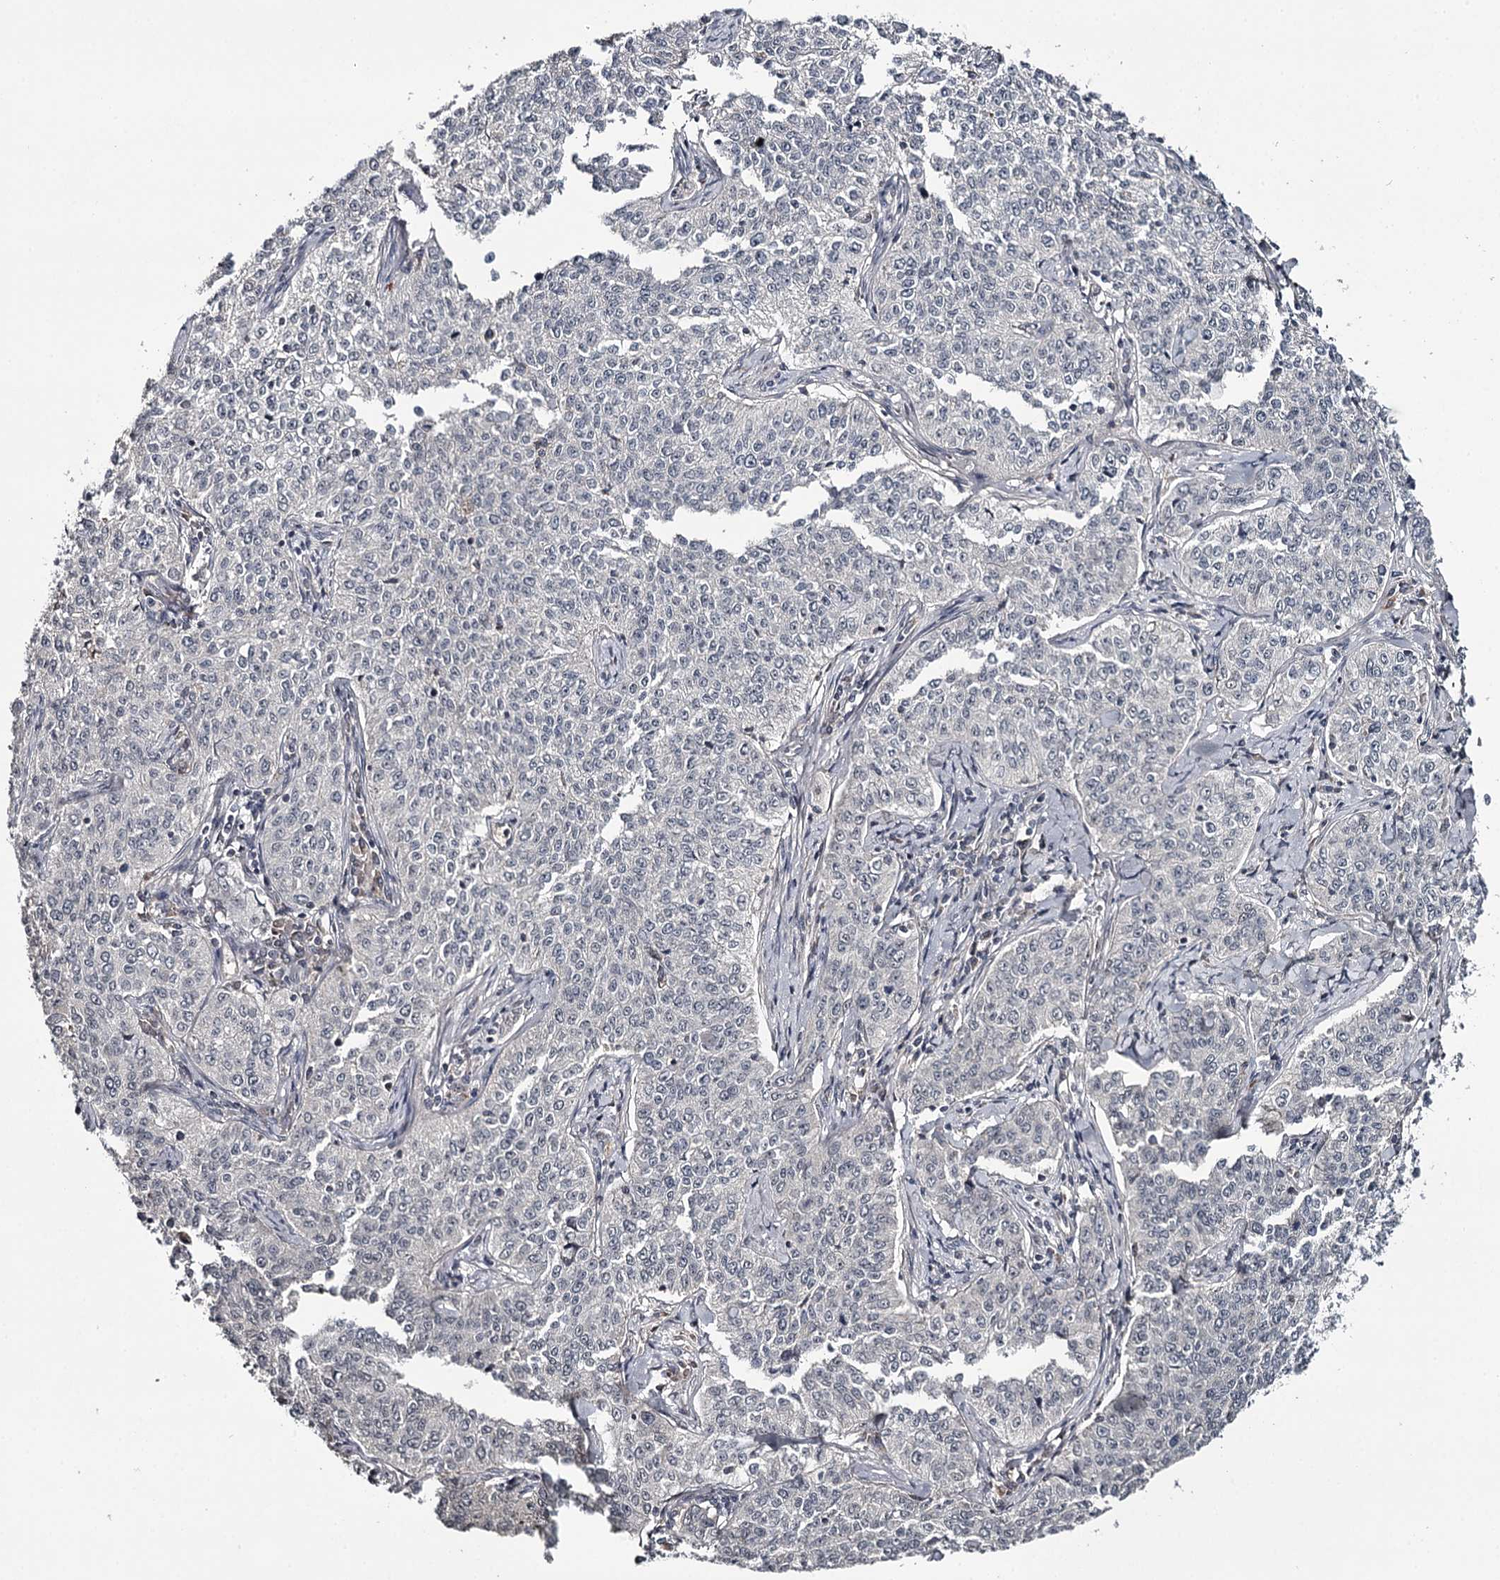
{"staining": {"intensity": "negative", "quantity": "none", "location": "none"}, "tissue": "cervical cancer", "cell_type": "Tumor cells", "image_type": "cancer", "snomed": [{"axis": "morphology", "description": "Squamous cell carcinoma, NOS"}, {"axis": "topography", "description": "Cervix"}], "caption": "High power microscopy image of an IHC micrograph of squamous cell carcinoma (cervical), revealing no significant expression in tumor cells. The staining is performed using DAB (3,3'-diaminobenzidine) brown chromogen with nuclei counter-stained in using hematoxylin.", "gene": "CWF19L2", "patient": {"sex": "female", "age": 35}}